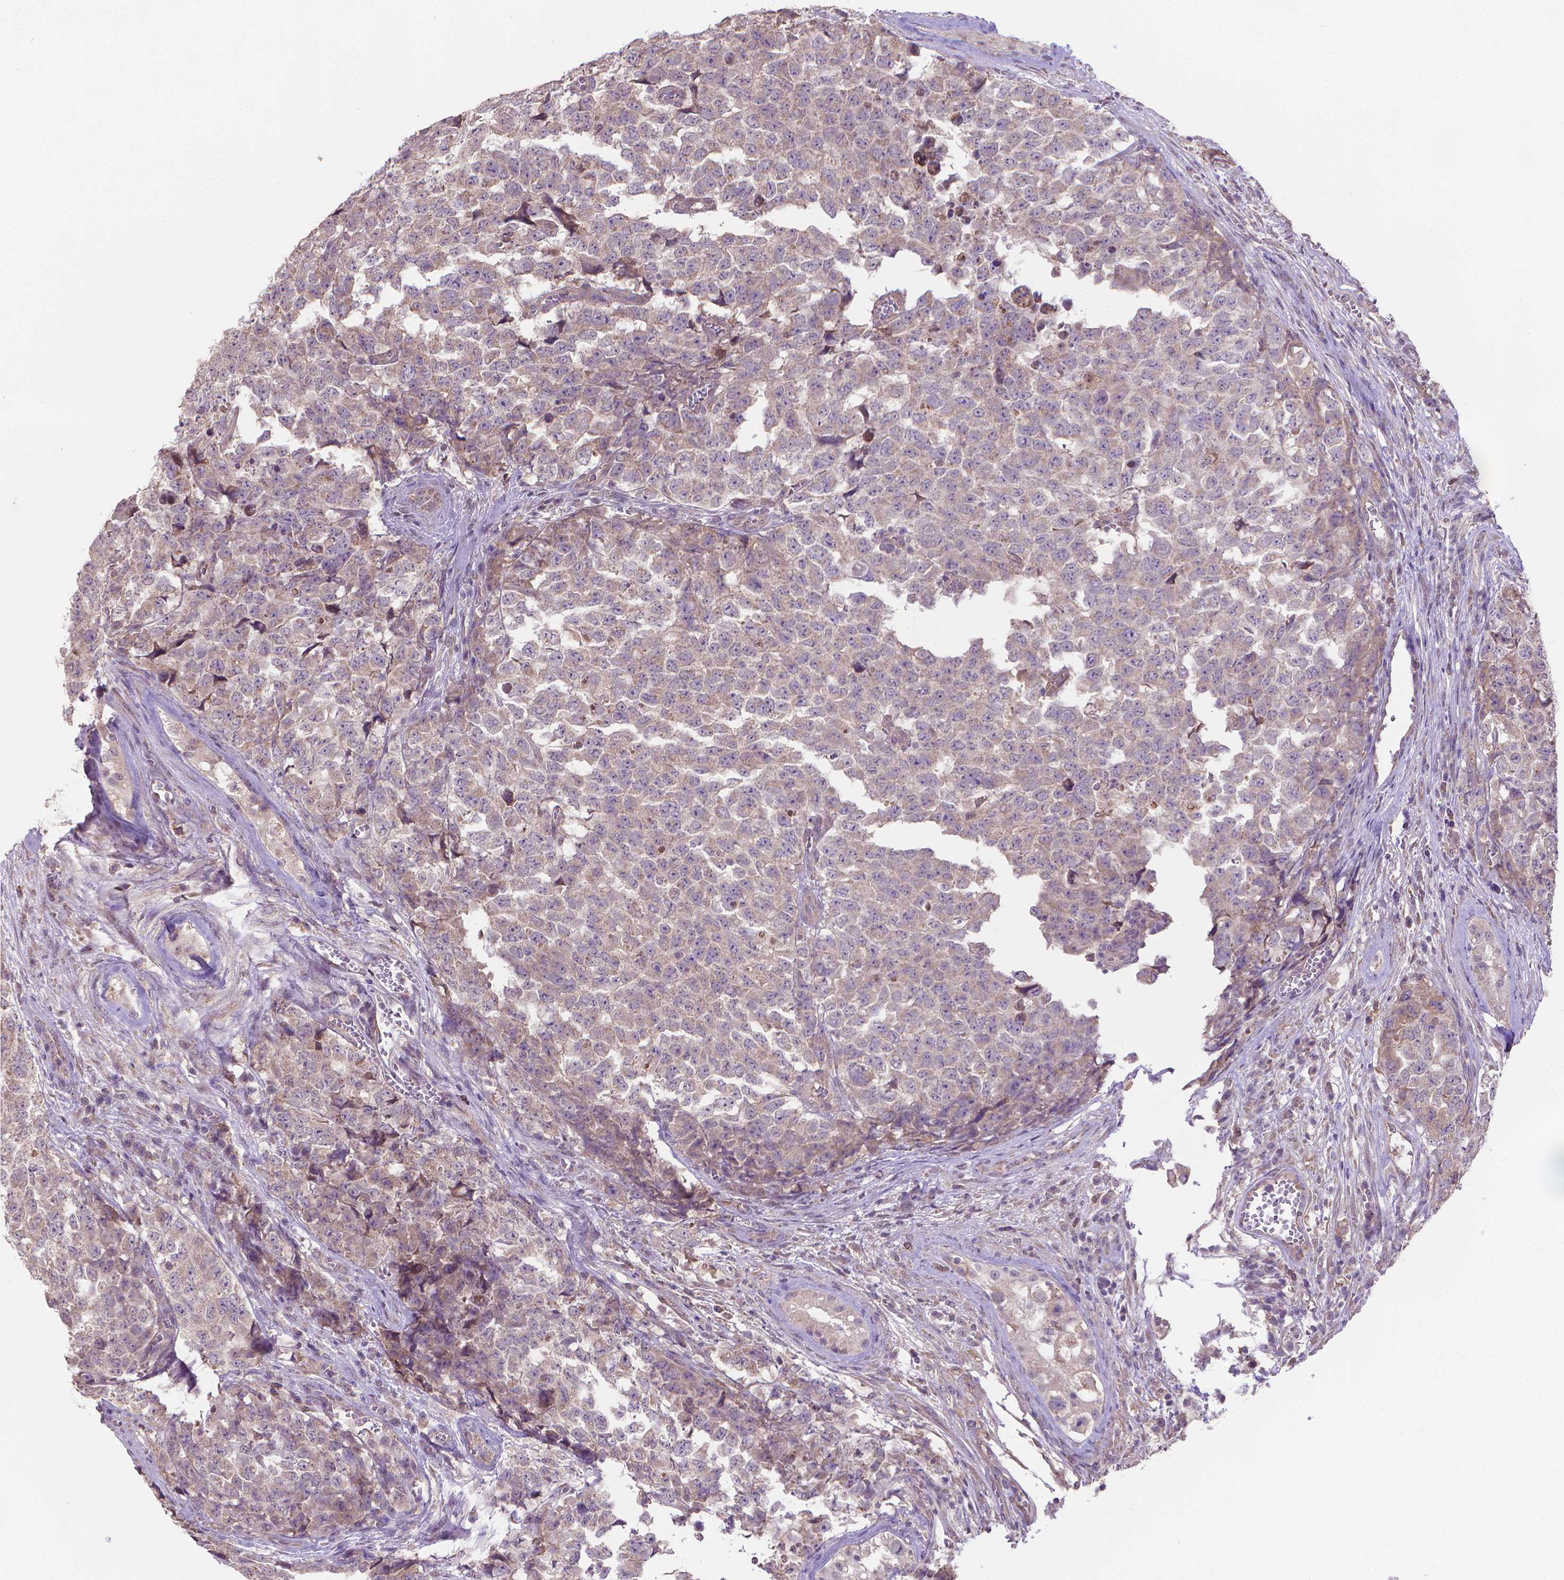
{"staining": {"intensity": "weak", "quantity": "<25%", "location": "cytoplasmic/membranous"}, "tissue": "testis cancer", "cell_type": "Tumor cells", "image_type": "cancer", "snomed": [{"axis": "morphology", "description": "Carcinoma, Embryonal, NOS"}, {"axis": "topography", "description": "Testis"}], "caption": "Testis embryonal carcinoma stained for a protein using immunohistochemistry shows no staining tumor cells.", "gene": "GPR63", "patient": {"sex": "male", "age": 23}}